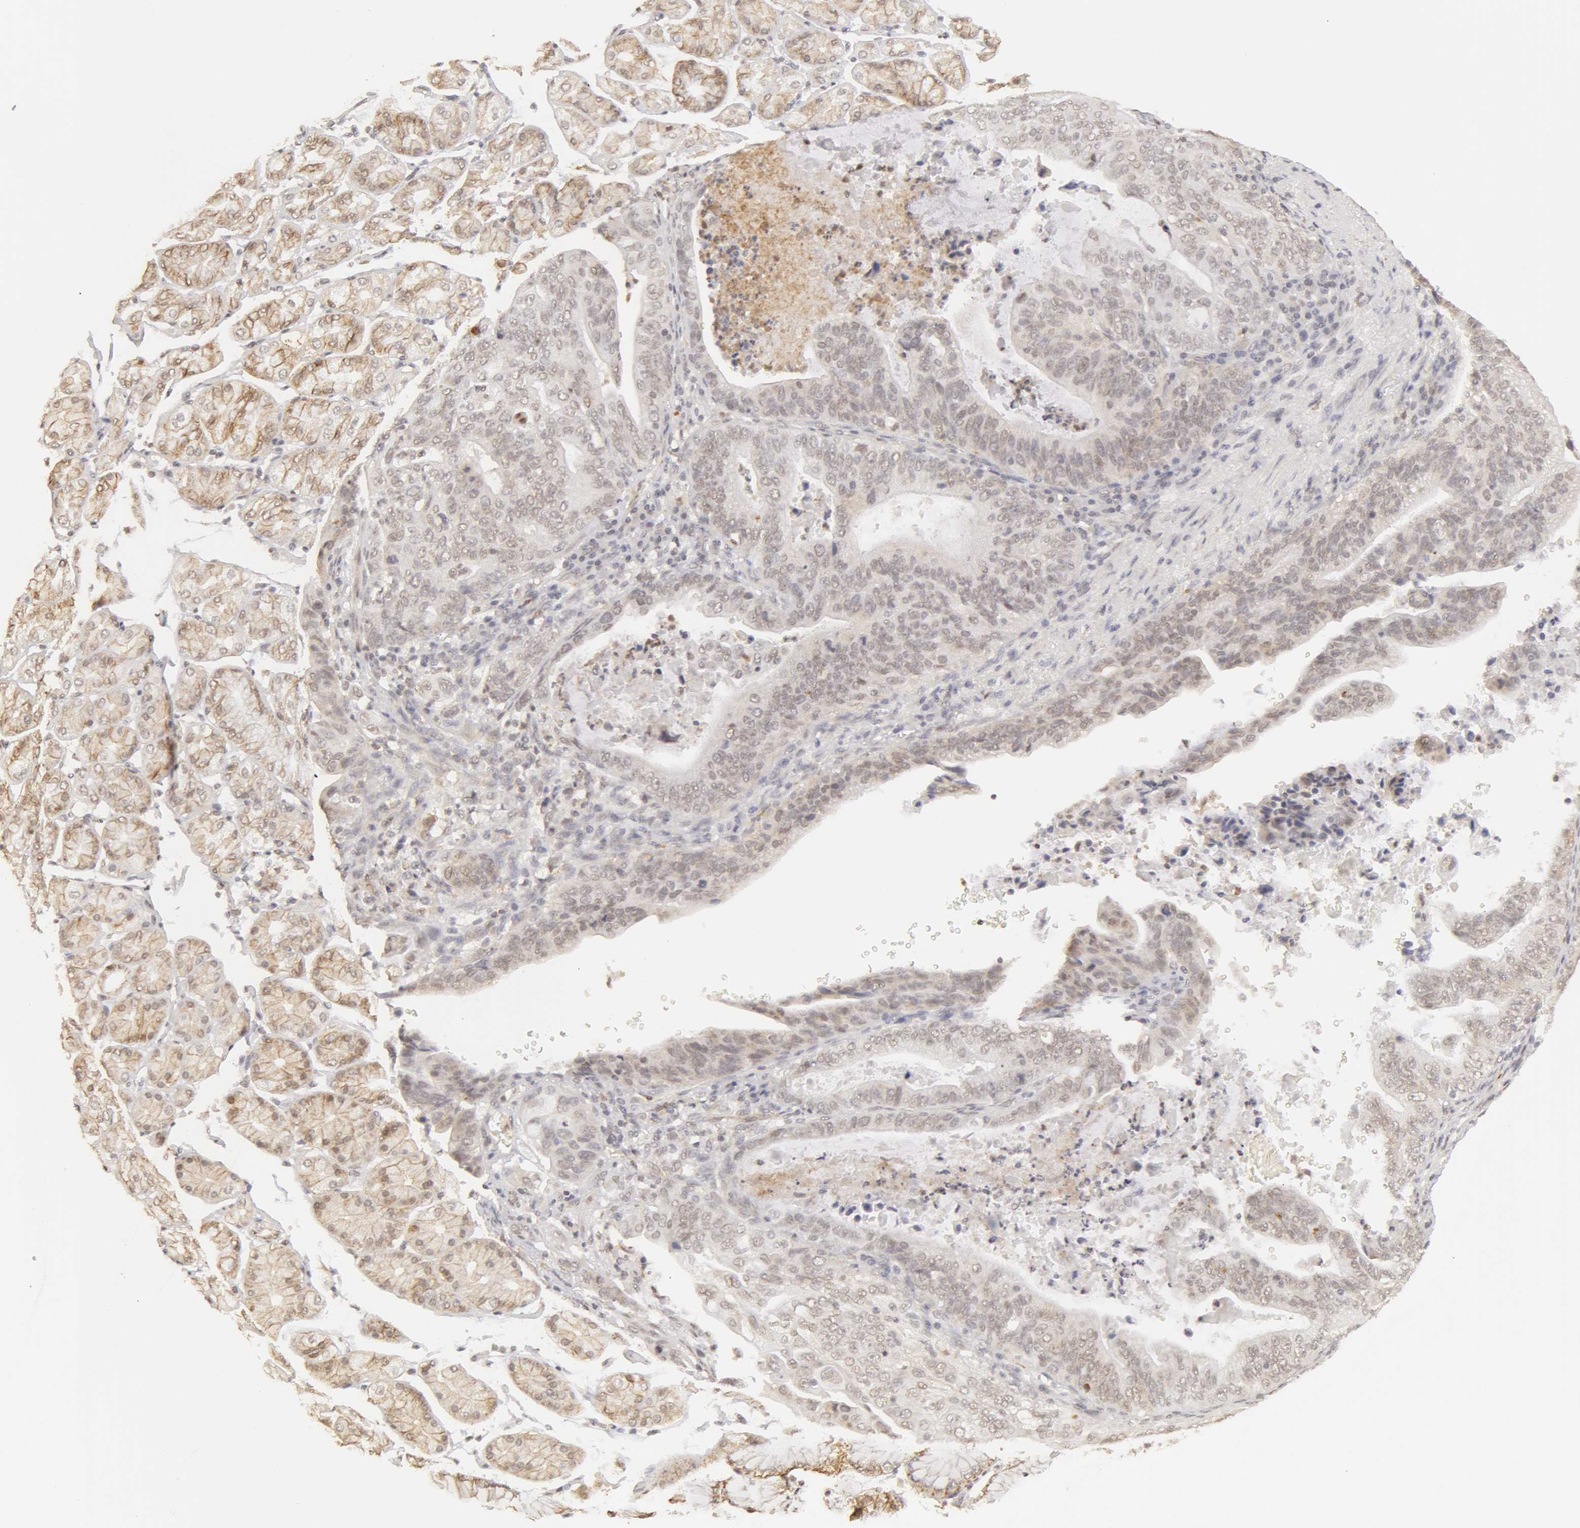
{"staining": {"intensity": "weak", "quantity": "<25%", "location": "nuclear"}, "tissue": "stomach cancer", "cell_type": "Tumor cells", "image_type": "cancer", "snomed": [{"axis": "morphology", "description": "Adenocarcinoma, NOS"}, {"axis": "topography", "description": "Stomach, upper"}], "caption": "Micrograph shows no protein expression in tumor cells of stomach cancer tissue.", "gene": "ADAM10", "patient": {"sex": "female", "age": 50}}